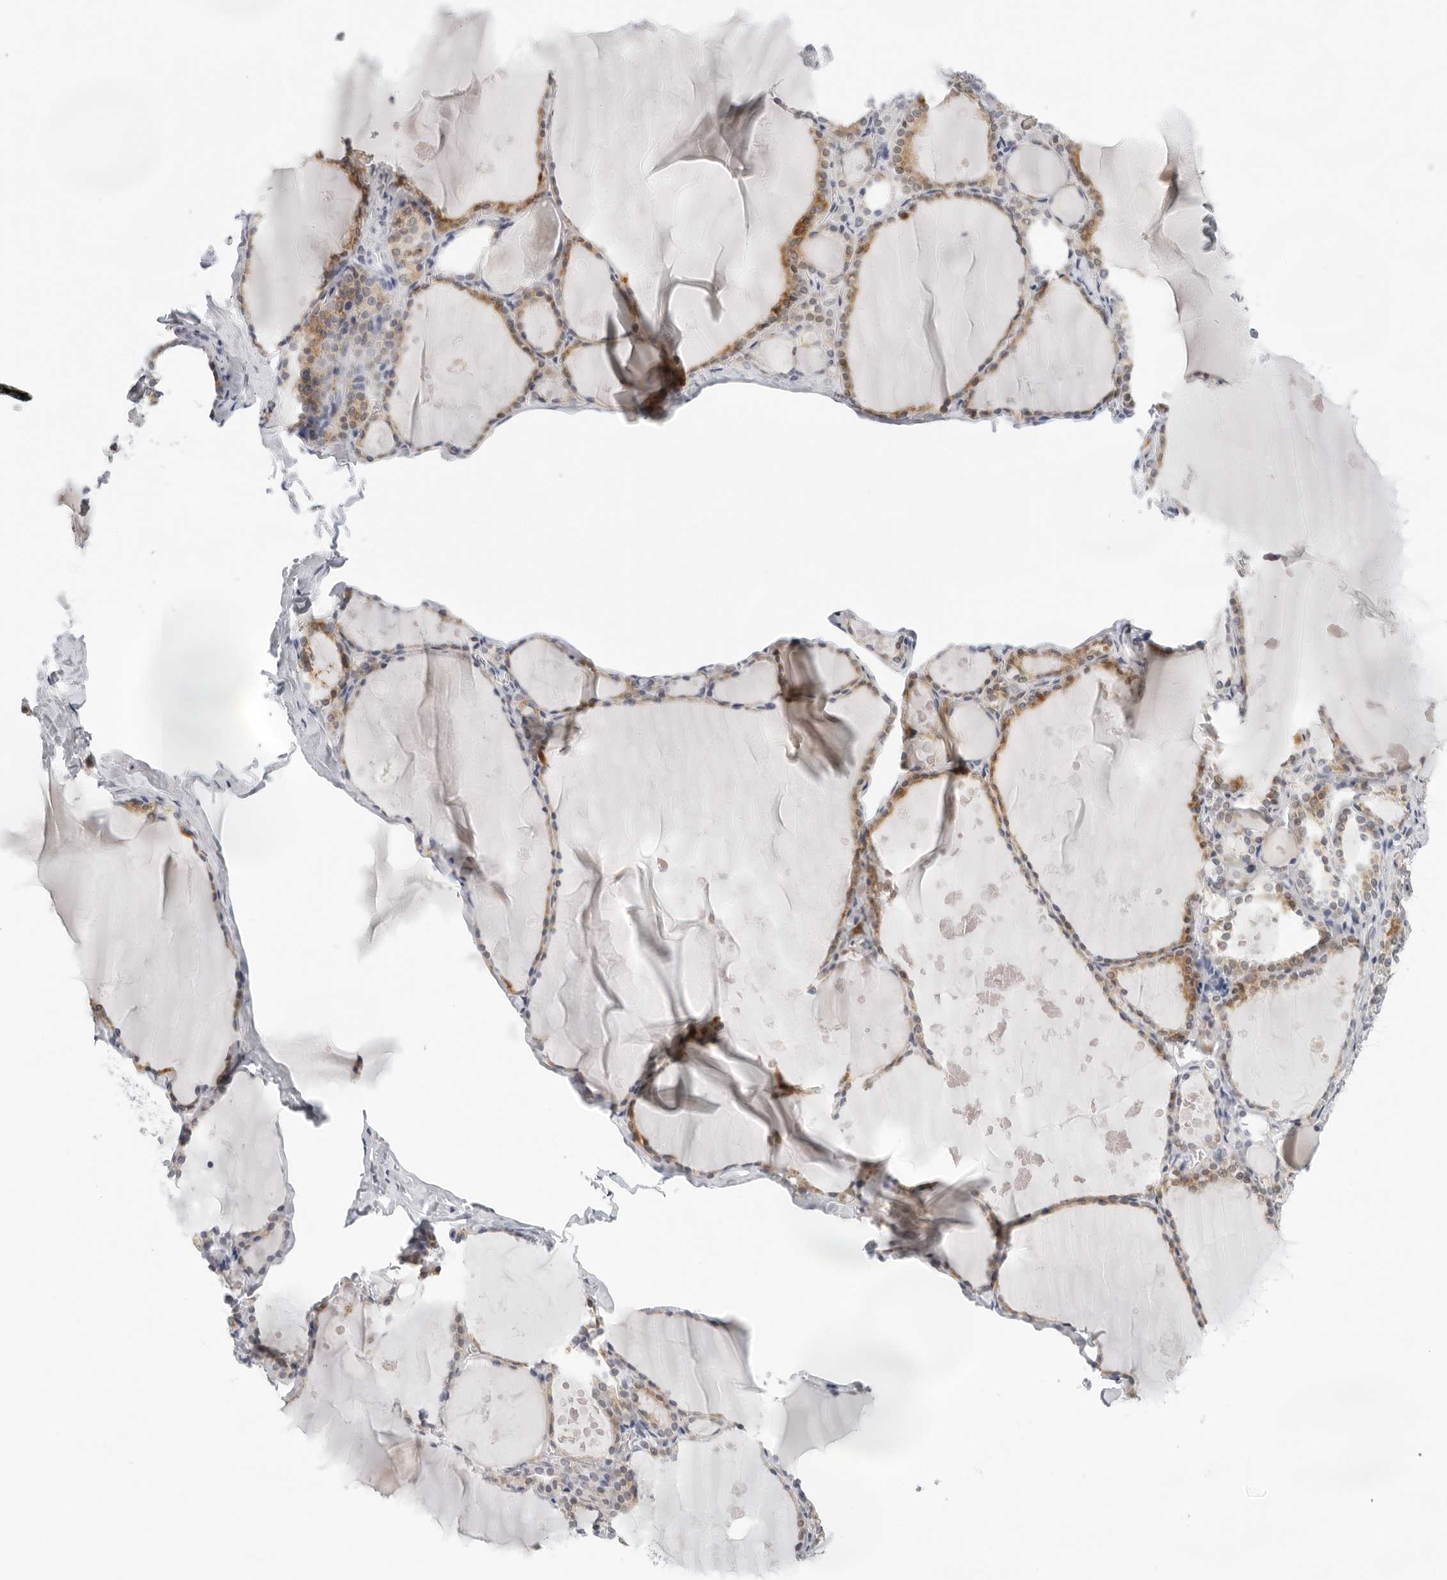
{"staining": {"intensity": "moderate", "quantity": ">75%", "location": "cytoplasmic/membranous"}, "tissue": "thyroid gland", "cell_type": "Glandular cells", "image_type": "normal", "snomed": [{"axis": "morphology", "description": "Normal tissue, NOS"}, {"axis": "topography", "description": "Thyroid gland"}], "caption": "The image displays a brown stain indicating the presence of a protein in the cytoplasmic/membranous of glandular cells in thyroid gland. The staining is performed using DAB brown chromogen to label protein expression. The nuclei are counter-stained blue using hematoxylin.", "gene": "CIART", "patient": {"sex": "male", "age": 56}}